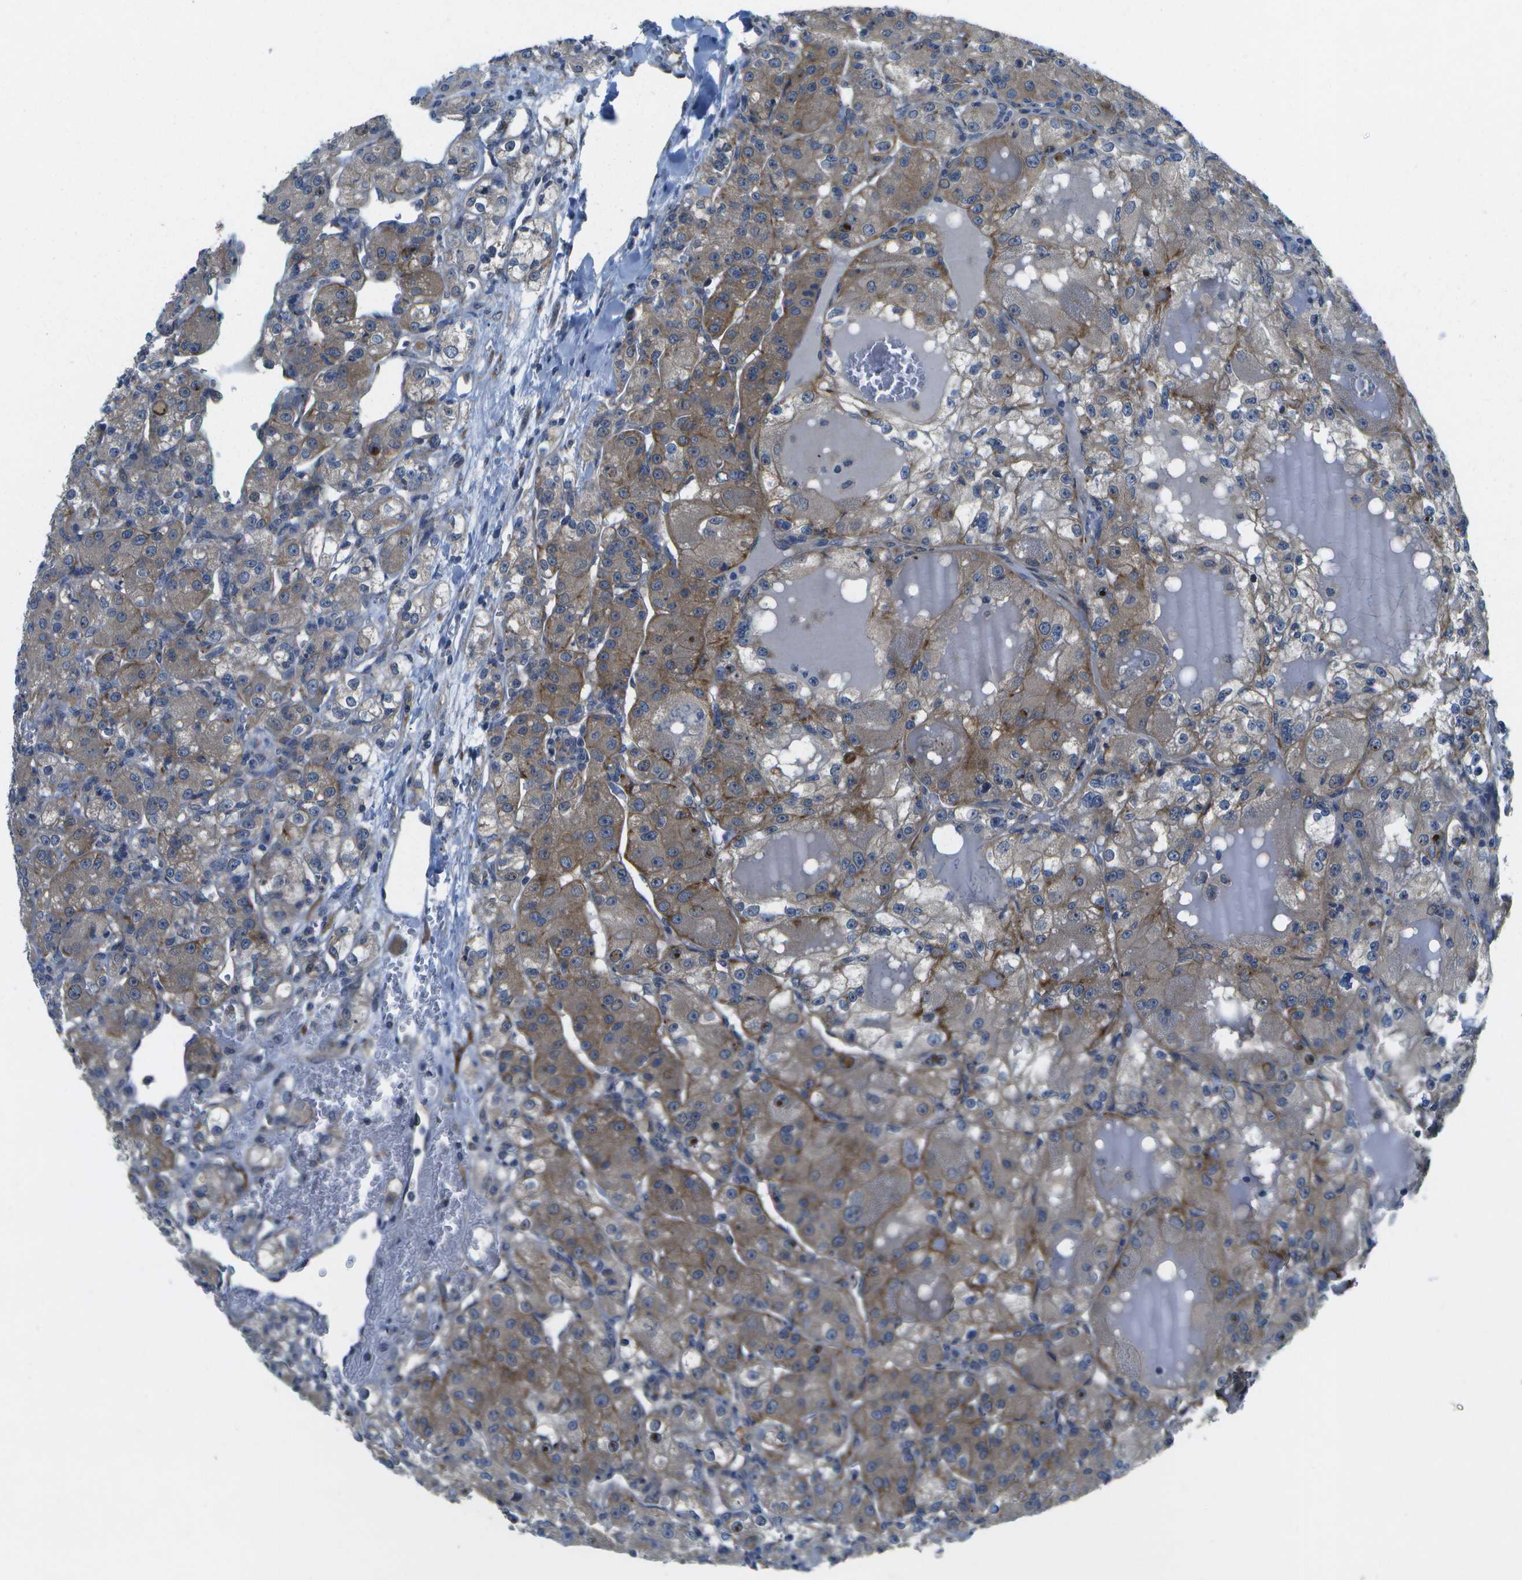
{"staining": {"intensity": "moderate", "quantity": "25%-75%", "location": "cytoplasmic/membranous"}, "tissue": "renal cancer", "cell_type": "Tumor cells", "image_type": "cancer", "snomed": [{"axis": "morphology", "description": "Normal tissue, NOS"}, {"axis": "morphology", "description": "Adenocarcinoma, NOS"}, {"axis": "topography", "description": "Kidney"}], "caption": "Immunohistochemistry (DAB) staining of renal adenocarcinoma exhibits moderate cytoplasmic/membranous protein expression in approximately 25%-75% of tumor cells. (DAB (3,3'-diaminobenzidine) IHC with brightfield microscopy, high magnification).", "gene": "P3H1", "patient": {"sex": "male", "age": 61}}